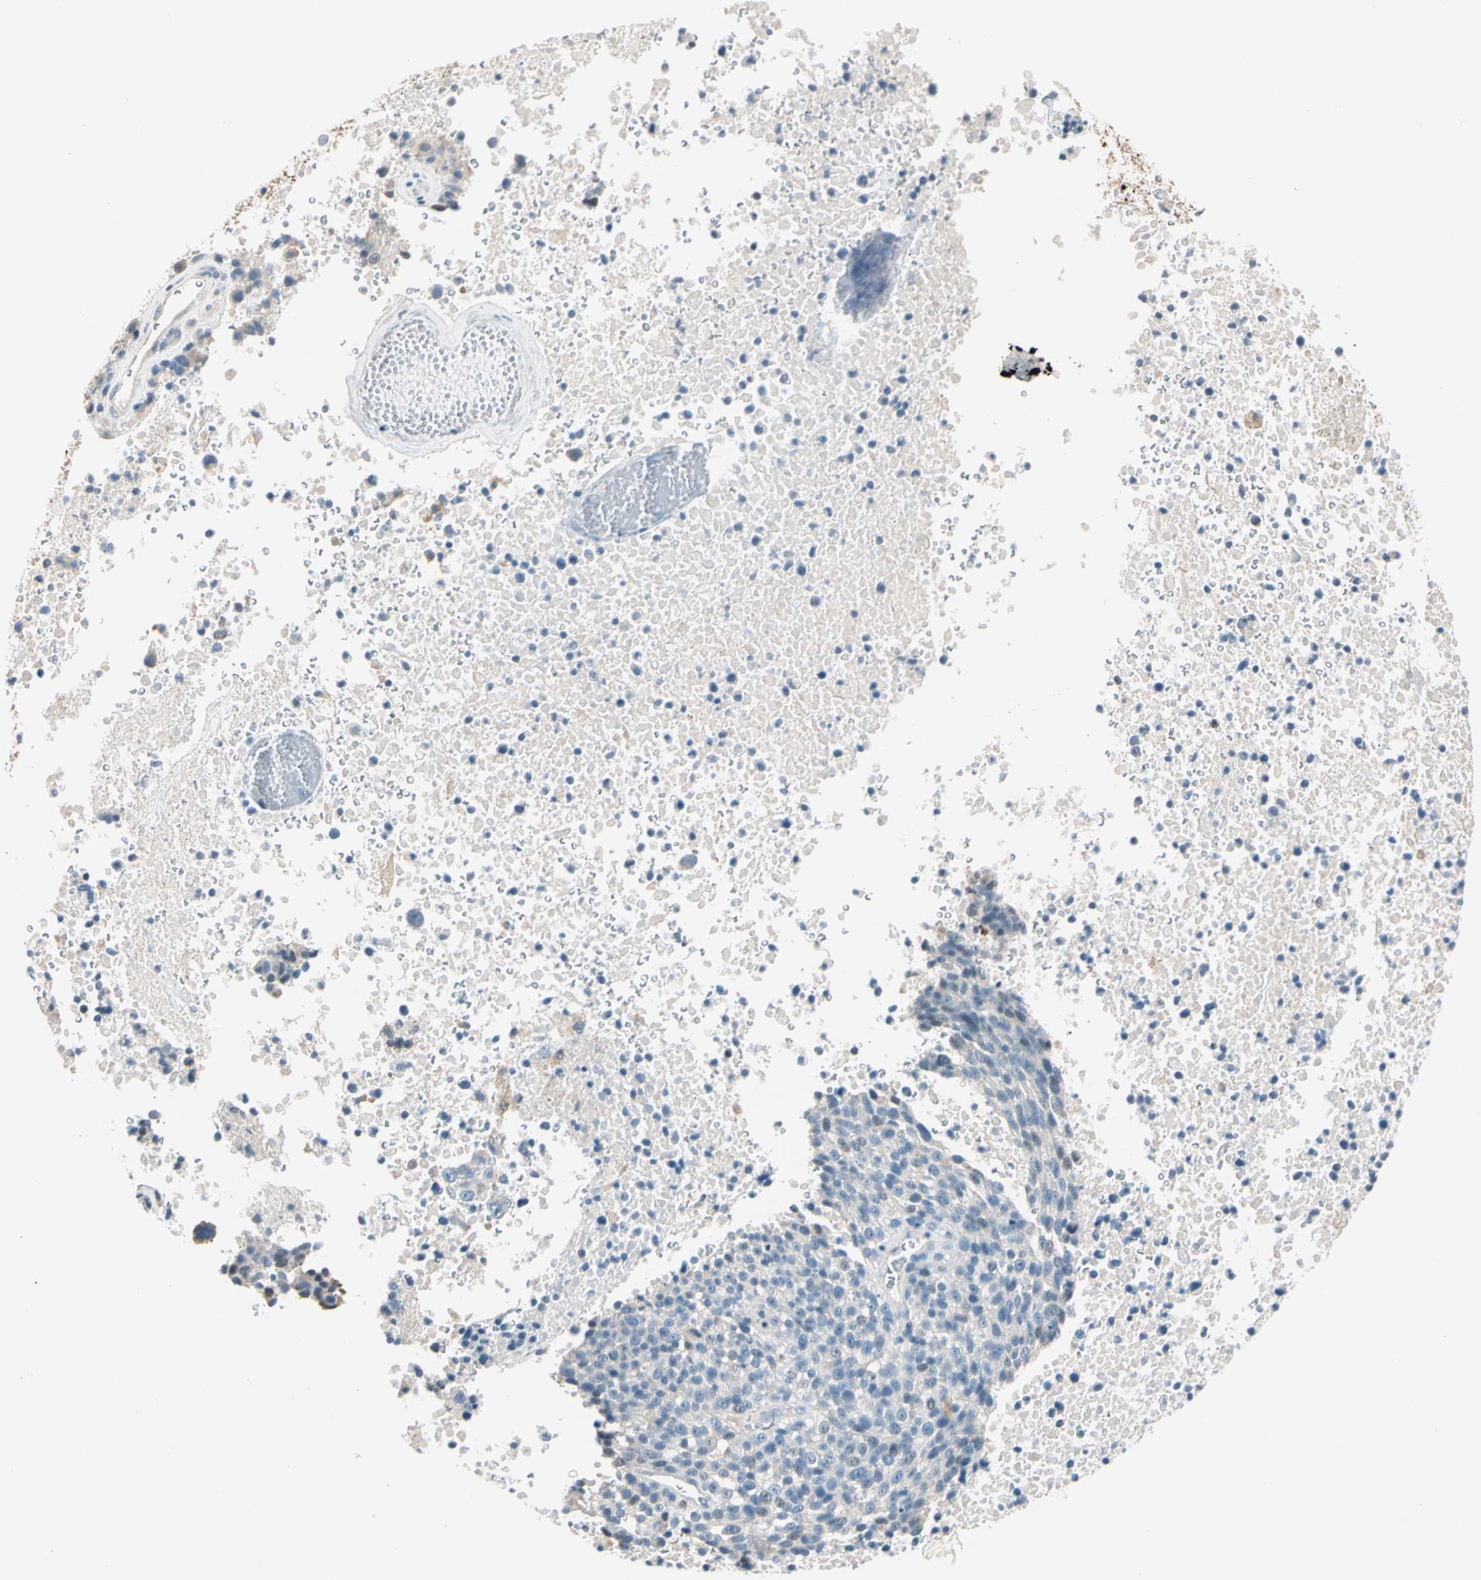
{"staining": {"intensity": "weak", "quantity": "<25%", "location": "cytoplasmic/membranous"}, "tissue": "melanoma", "cell_type": "Tumor cells", "image_type": "cancer", "snomed": [{"axis": "morphology", "description": "Malignant melanoma, Metastatic site"}, {"axis": "topography", "description": "Cerebral cortex"}], "caption": "This is a photomicrograph of immunohistochemistry staining of melanoma, which shows no expression in tumor cells.", "gene": "STK40", "patient": {"sex": "female", "age": 52}}